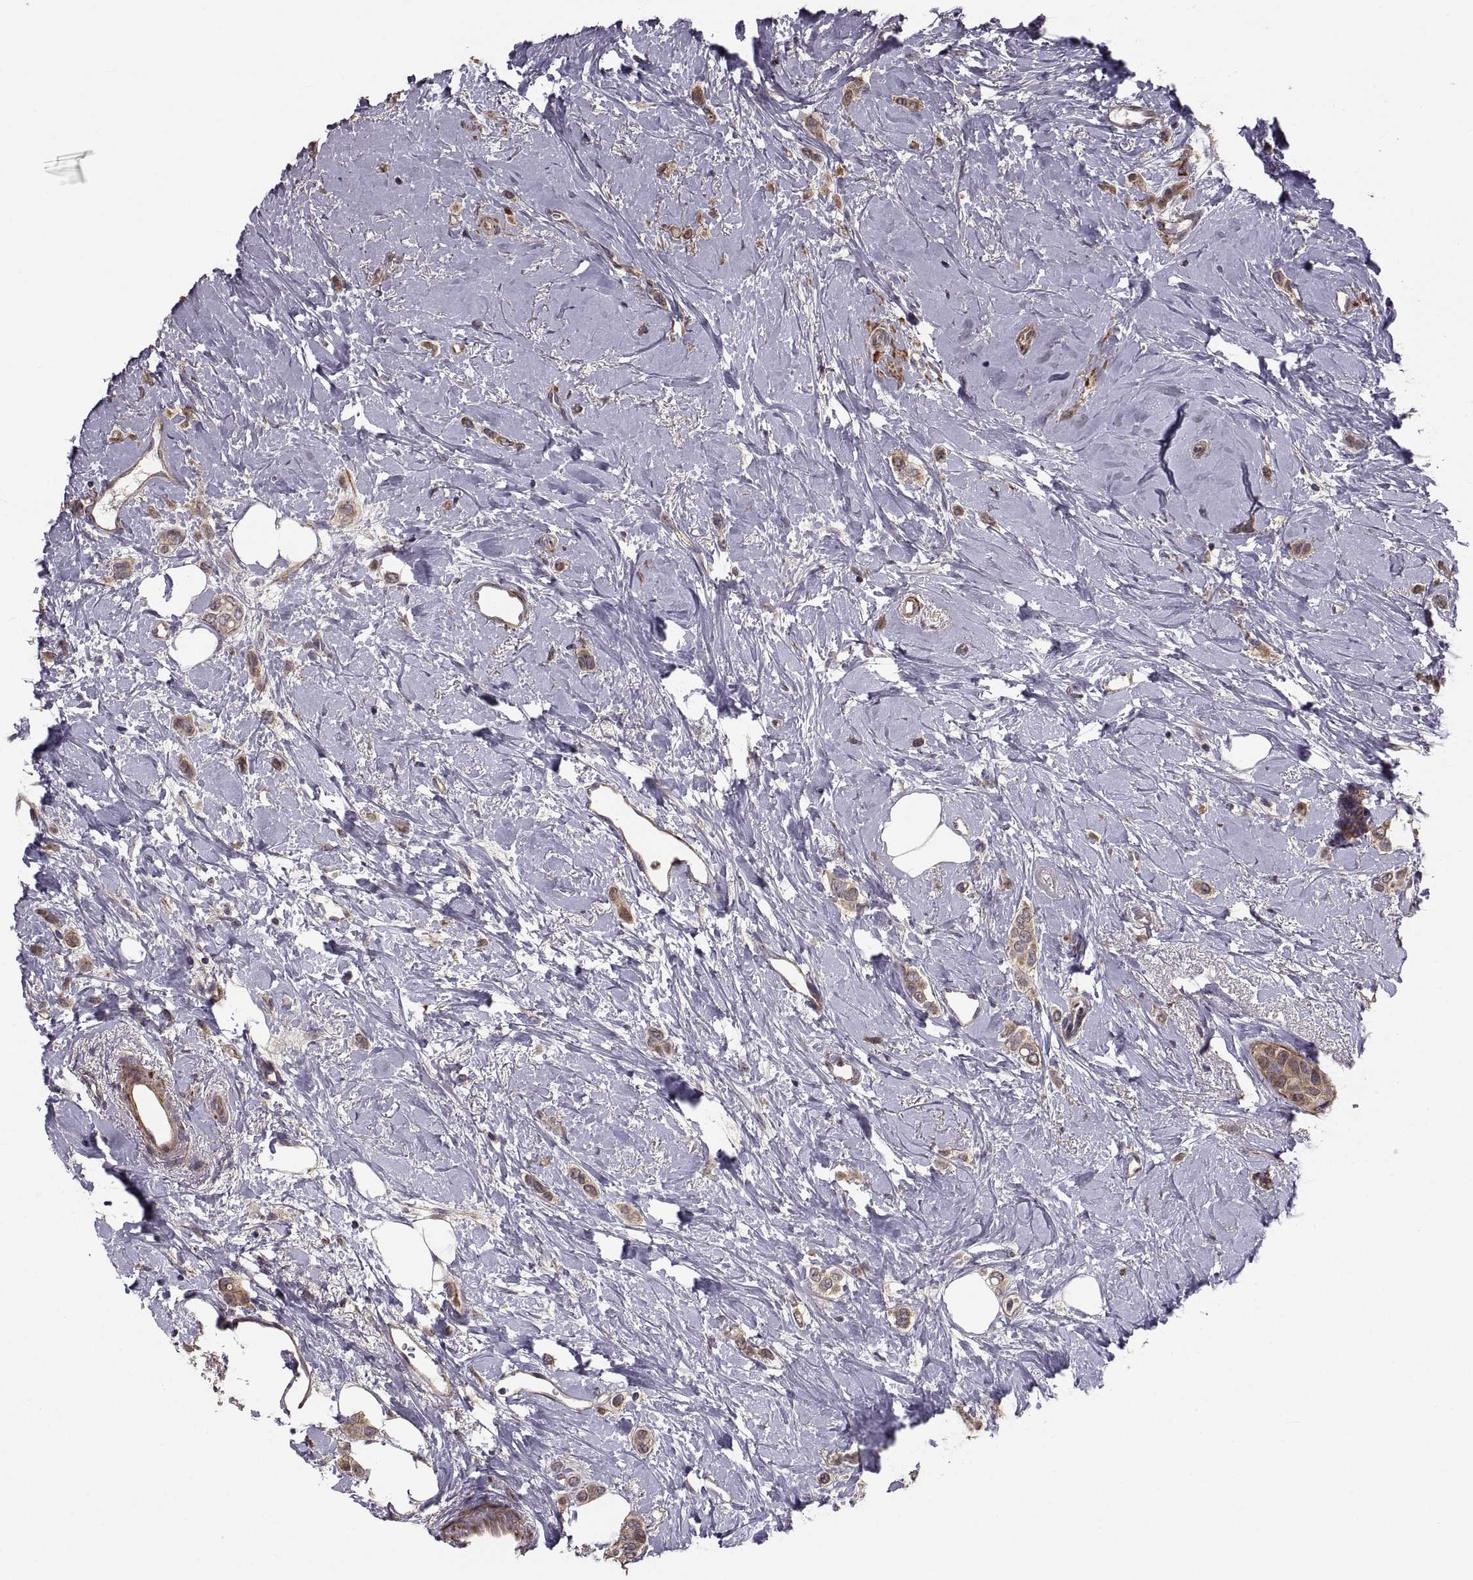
{"staining": {"intensity": "moderate", "quantity": "25%-75%", "location": "cytoplasmic/membranous"}, "tissue": "breast cancer", "cell_type": "Tumor cells", "image_type": "cancer", "snomed": [{"axis": "morphology", "description": "Lobular carcinoma"}, {"axis": "topography", "description": "Breast"}], "caption": "Tumor cells reveal medium levels of moderate cytoplasmic/membranous expression in about 25%-75% of cells in human breast cancer.", "gene": "PMM2", "patient": {"sex": "female", "age": 66}}